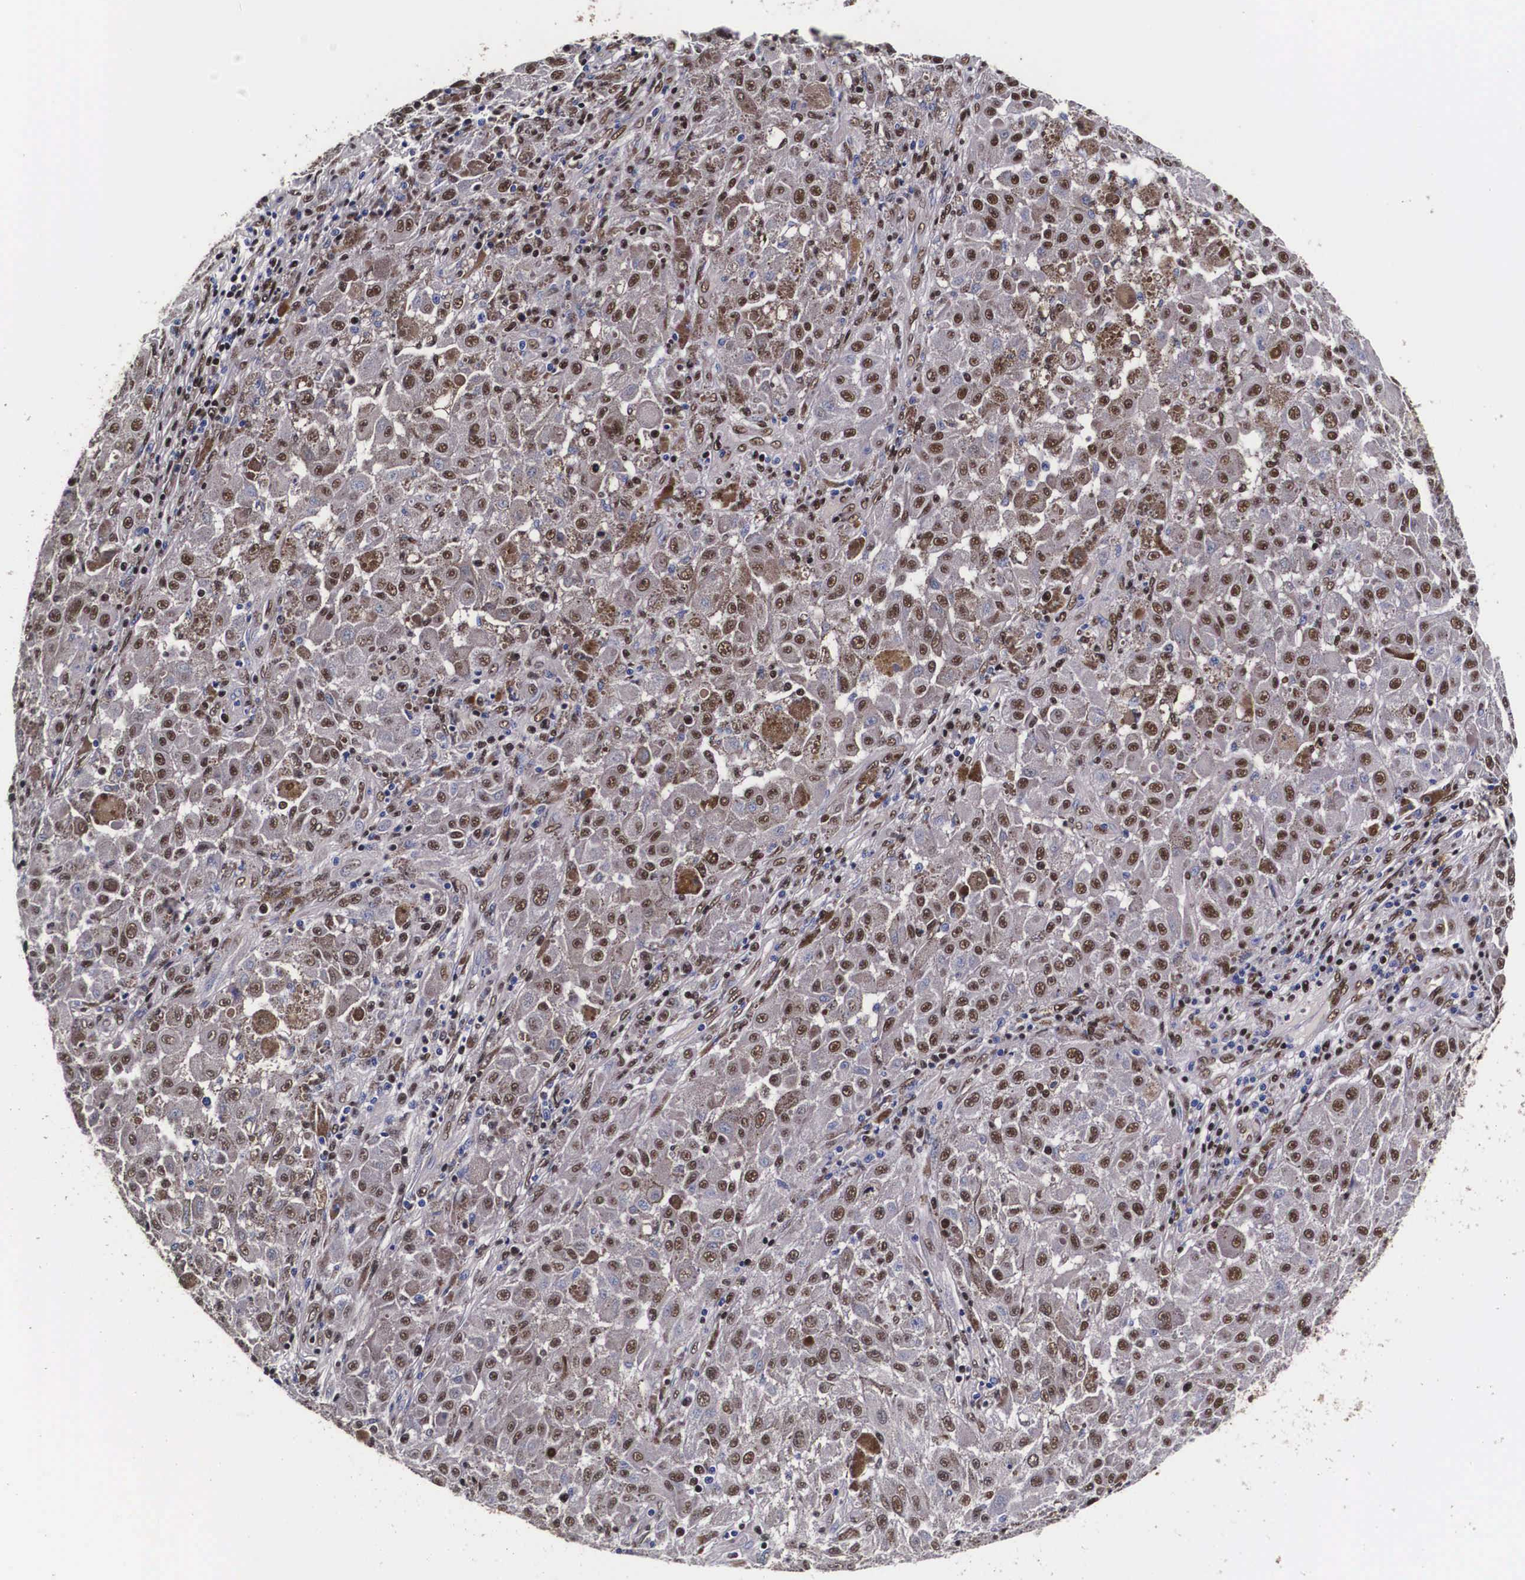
{"staining": {"intensity": "moderate", "quantity": "25%-75%", "location": "cytoplasmic/membranous,nuclear"}, "tissue": "melanoma", "cell_type": "Tumor cells", "image_type": "cancer", "snomed": [{"axis": "morphology", "description": "Malignant melanoma, NOS"}, {"axis": "topography", "description": "Skin"}], "caption": "Human melanoma stained for a protein (brown) shows moderate cytoplasmic/membranous and nuclear positive expression in about 25%-75% of tumor cells.", "gene": "PABPN1", "patient": {"sex": "female", "age": 64}}